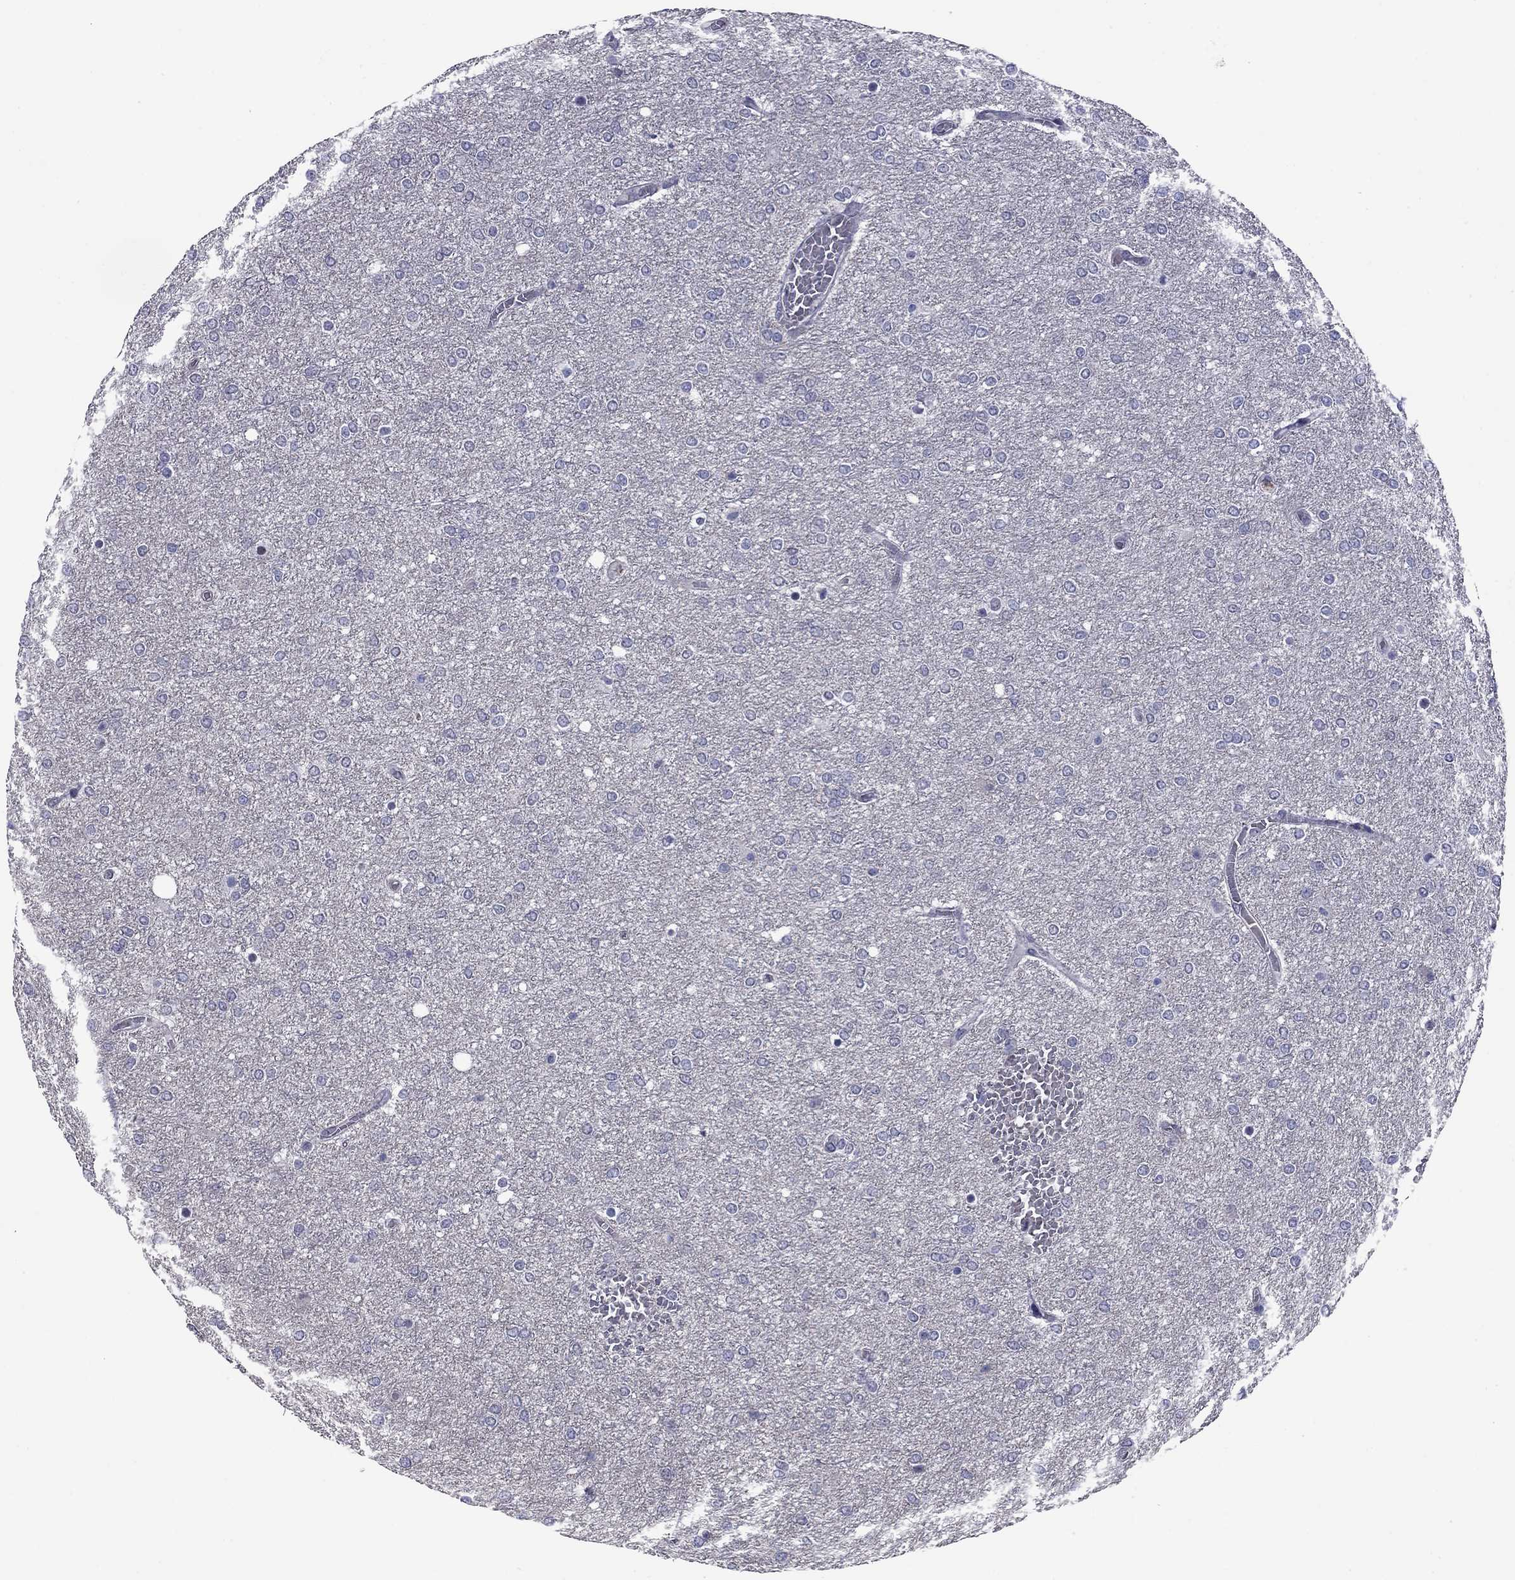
{"staining": {"intensity": "negative", "quantity": "none", "location": "none"}, "tissue": "glioma", "cell_type": "Tumor cells", "image_type": "cancer", "snomed": [{"axis": "morphology", "description": "Glioma, malignant, High grade"}, {"axis": "topography", "description": "Brain"}], "caption": "Immunohistochemistry histopathology image of neoplastic tissue: malignant high-grade glioma stained with DAB (3,3'-diaminobenzidine) reveals no significant protein positivity in tumor cells.", "gene": "HTR4", "patient": {"sex": "female", "age": 61}}